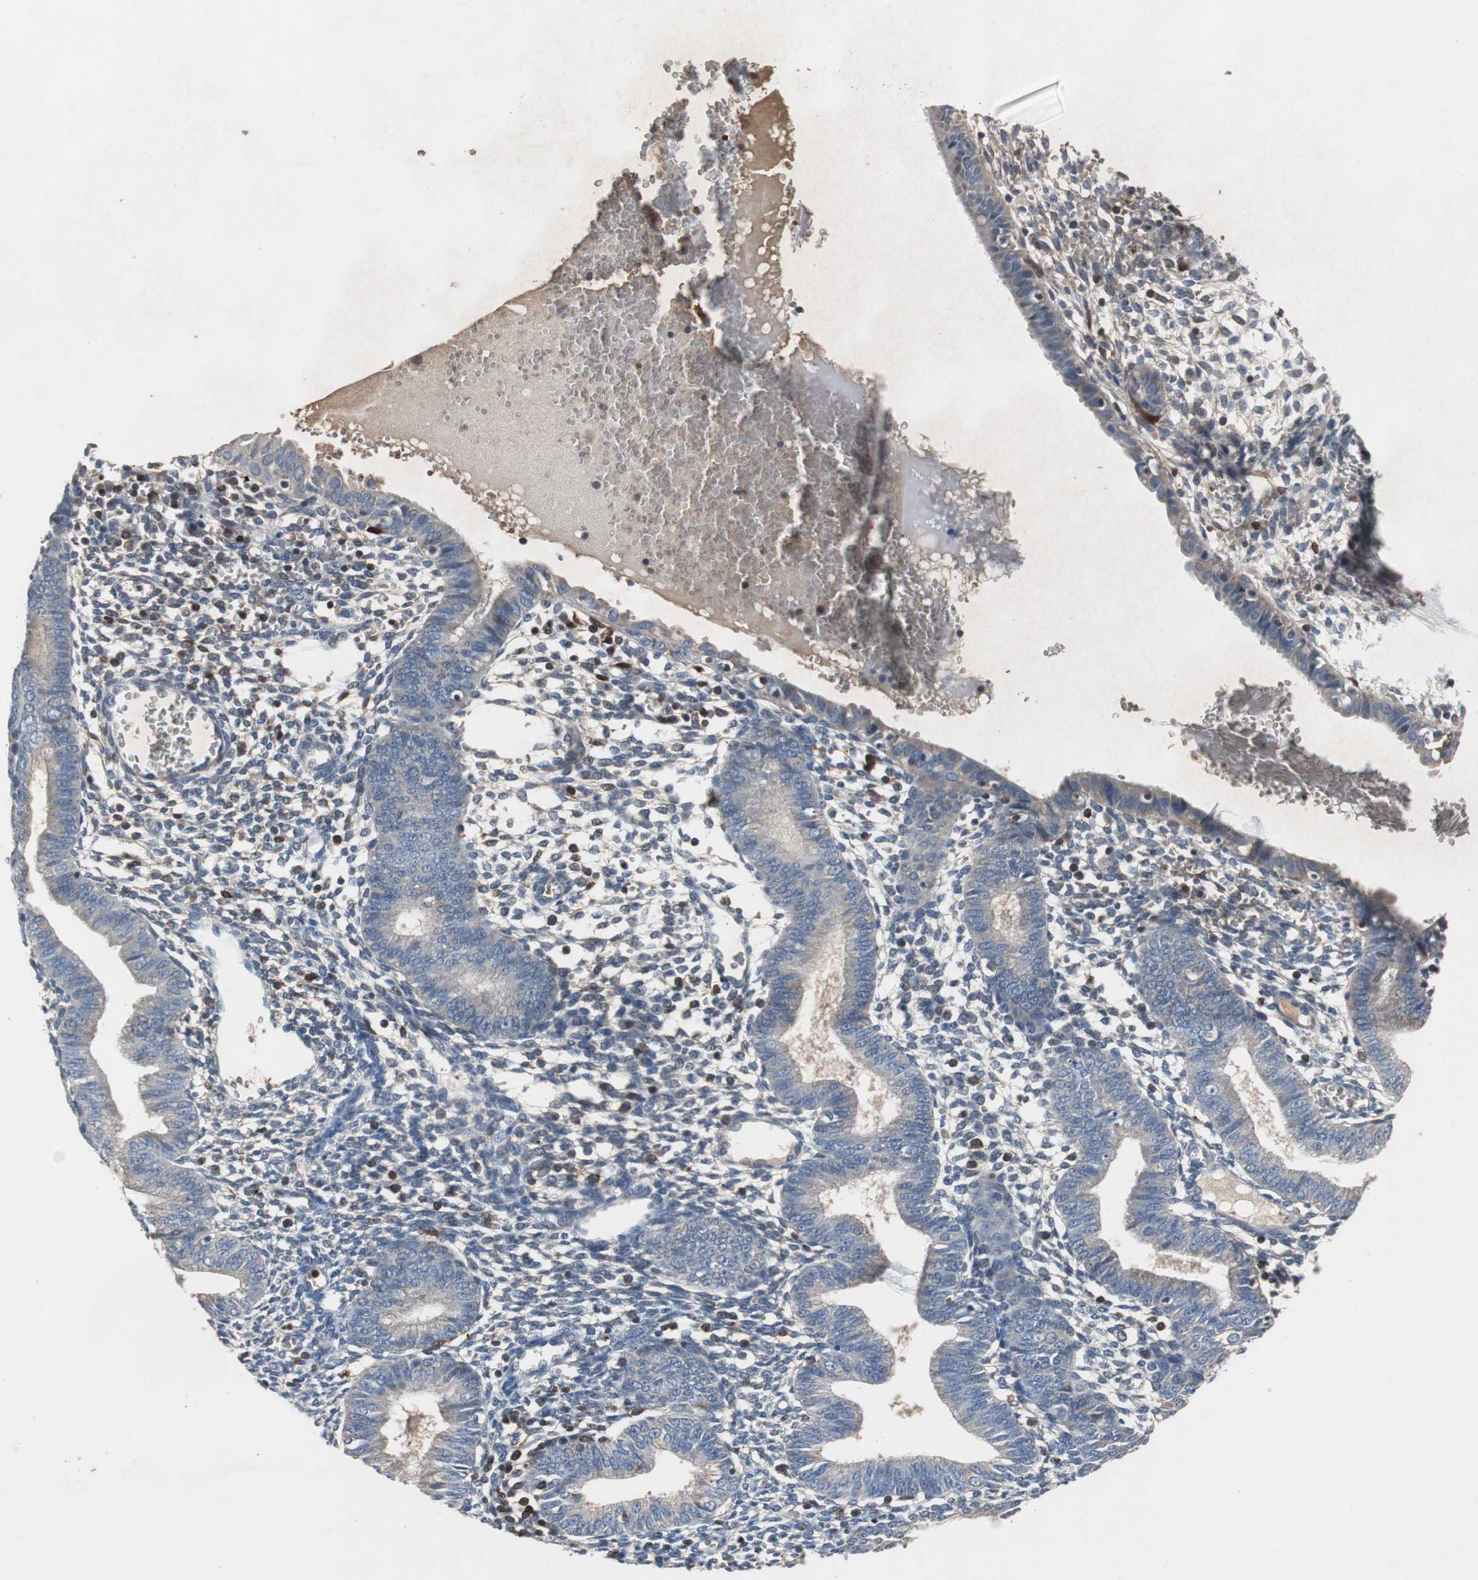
{"staining": {"intensity": "moderate", "quantity": "<25%", "location": "cytoplasmic/membranous"}, "tissue": "endometrium", "cell_type": "Cells in endometrial stroma", "image_type": "normal", "snomed": [{"axis": "morphology", "description": "Normal tissue, NOS"}, {"axis": "topography", "description": "Endometrium"}], "caption": "Protein analysis of benign endometrium demonstrates moderate cytoplasmic/membranous expression in about <25% of cells in endometrial stroma. (DAB (3,3'-diaminobenzidine) IHC with brightfield microscopy, high magnification).", "gene": "CALB2", "patient": {"sex": "female", "age": 61}}